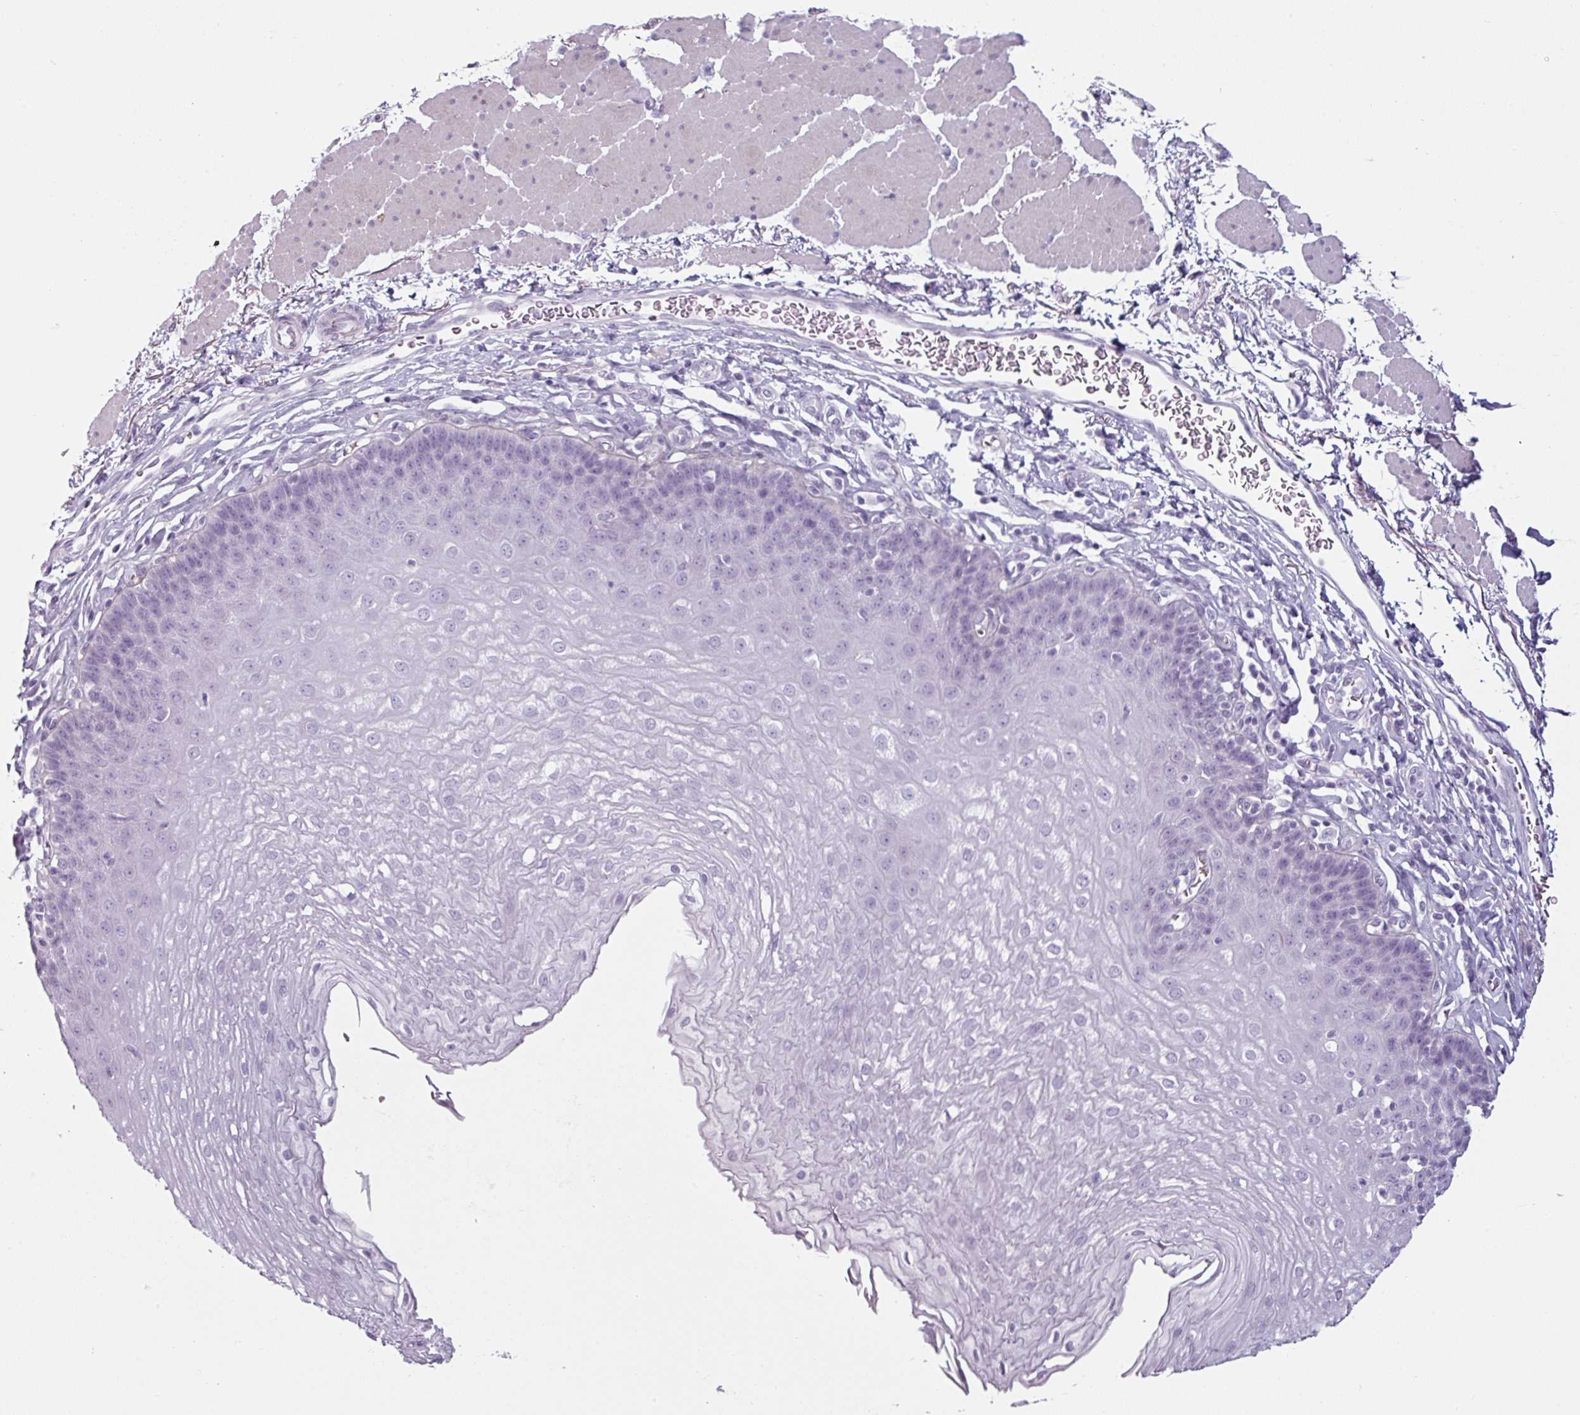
{"staining": {"intensity": "negative", "quantity": "none", "location": "none"}, "tissue": "esophagus", "cell_type": "Squamous epithelial cells", "image_type": "normal", "snomed": [{"axis": "morphology", "description": "Normal tissue, NOS"}, {"axis": "topography", "description": "Esophagus"}], "caption": "The photomicrograph exhibits no significant staining in squamous epithelial cells of esophagus.", "gene": "CLCA1", "patient": {"sex": "female", "age": 81}}